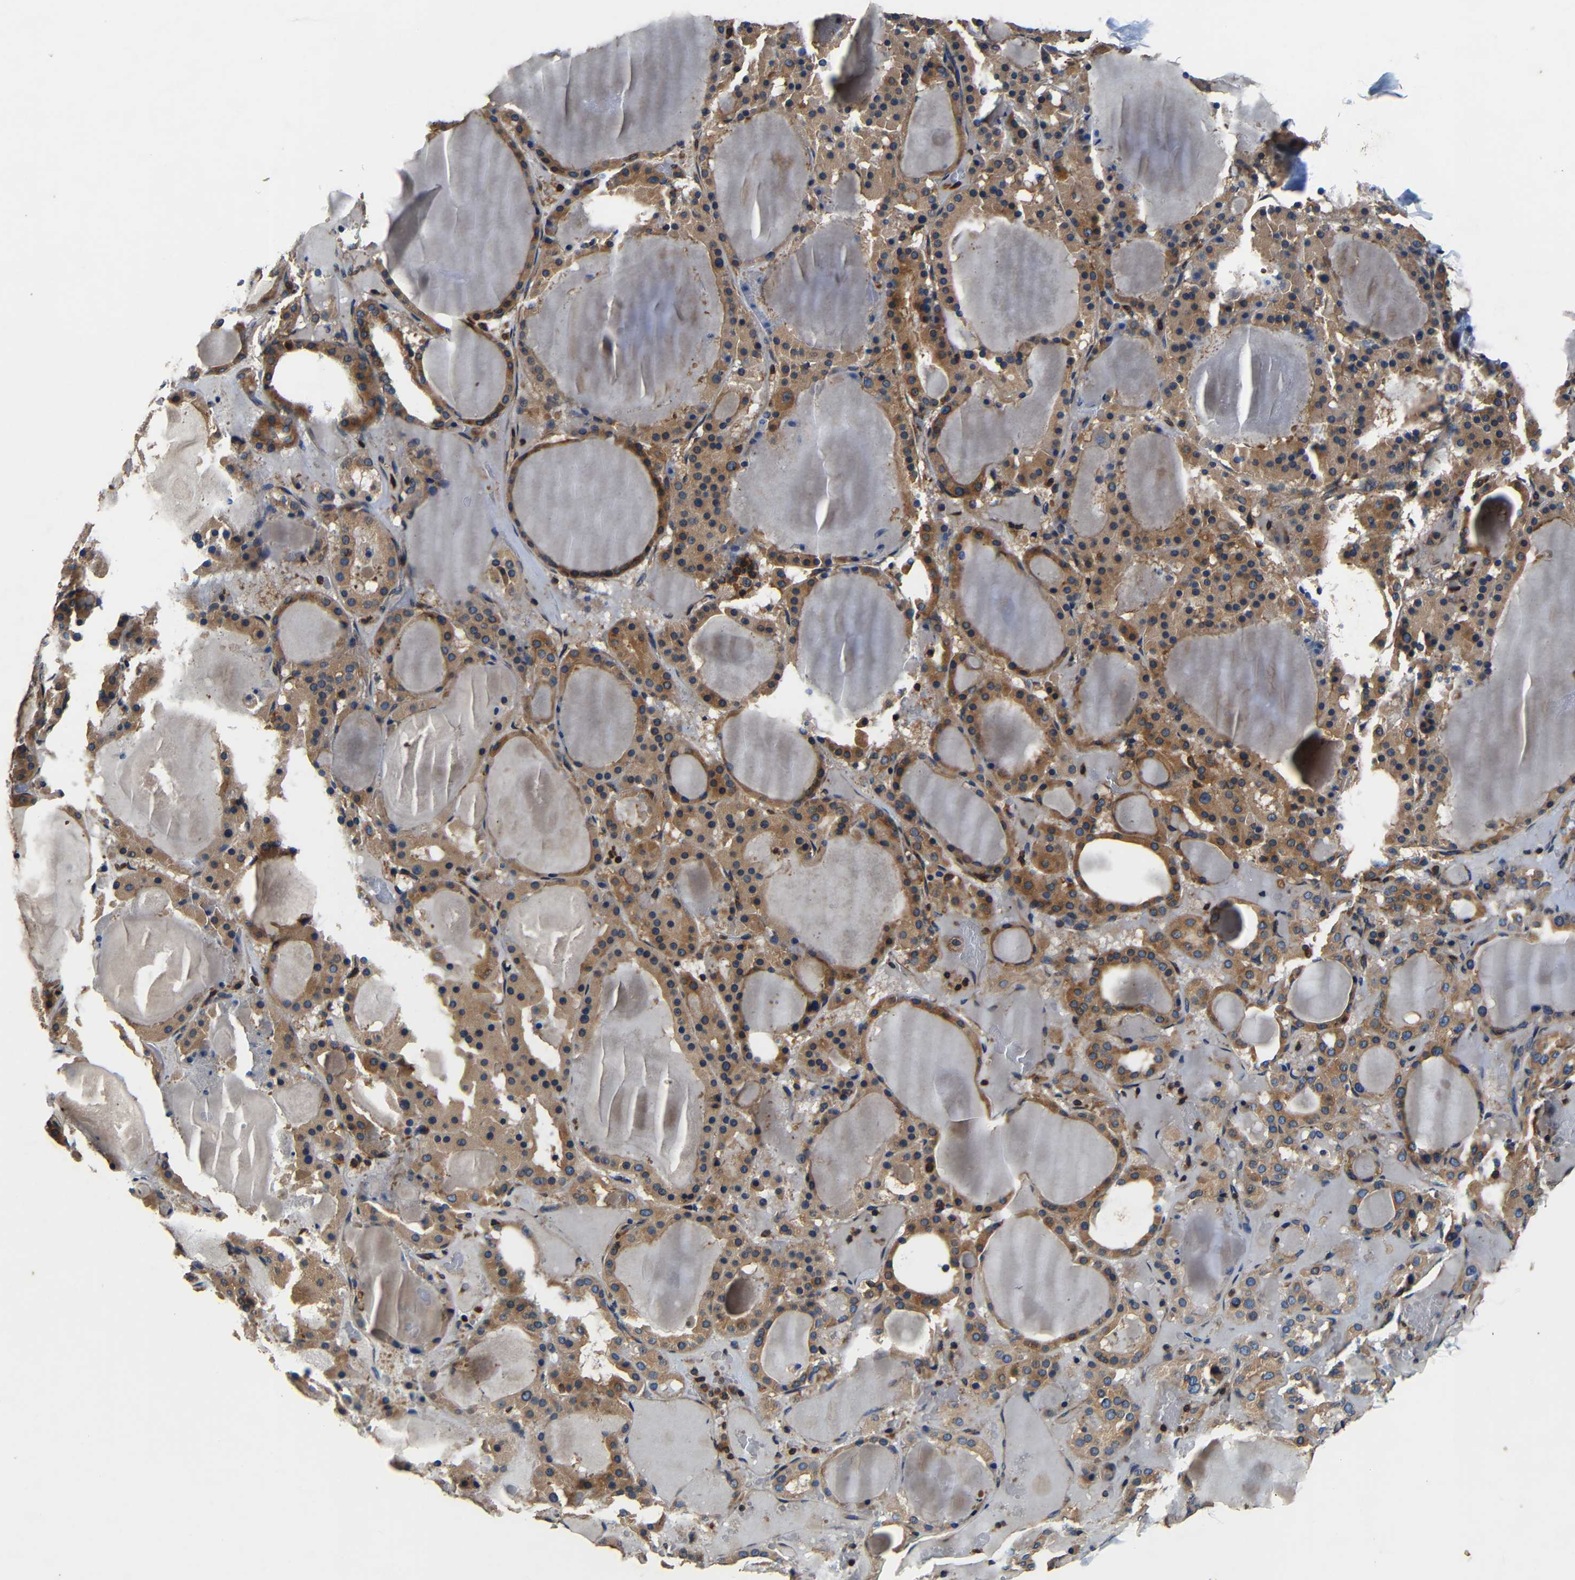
{"staining": {"intensity": "moderate", "quantity": ">75%", "location": "cytoplasmic/membranous"}, "tissue": "thyroid gland", "cell_type": "Glandular cells", "image_type": "normal", "snomed": [{"axis": "morphology", "description": "Normal tissue, NOS"}, {"axis": "morphology", "description": "Carcinoma, NOS"}, {"axis": "topography", "description": "Thyroid gland"}], "caption": "The histopathology image displays immunohistochemical staining of normal thyroid gland. There is moderate cytoplasmic/membranous expression is appreciated in about >75% of glandular cells.", "gene": "CNR2", "patient": {"sex": "female", "age": 86}}